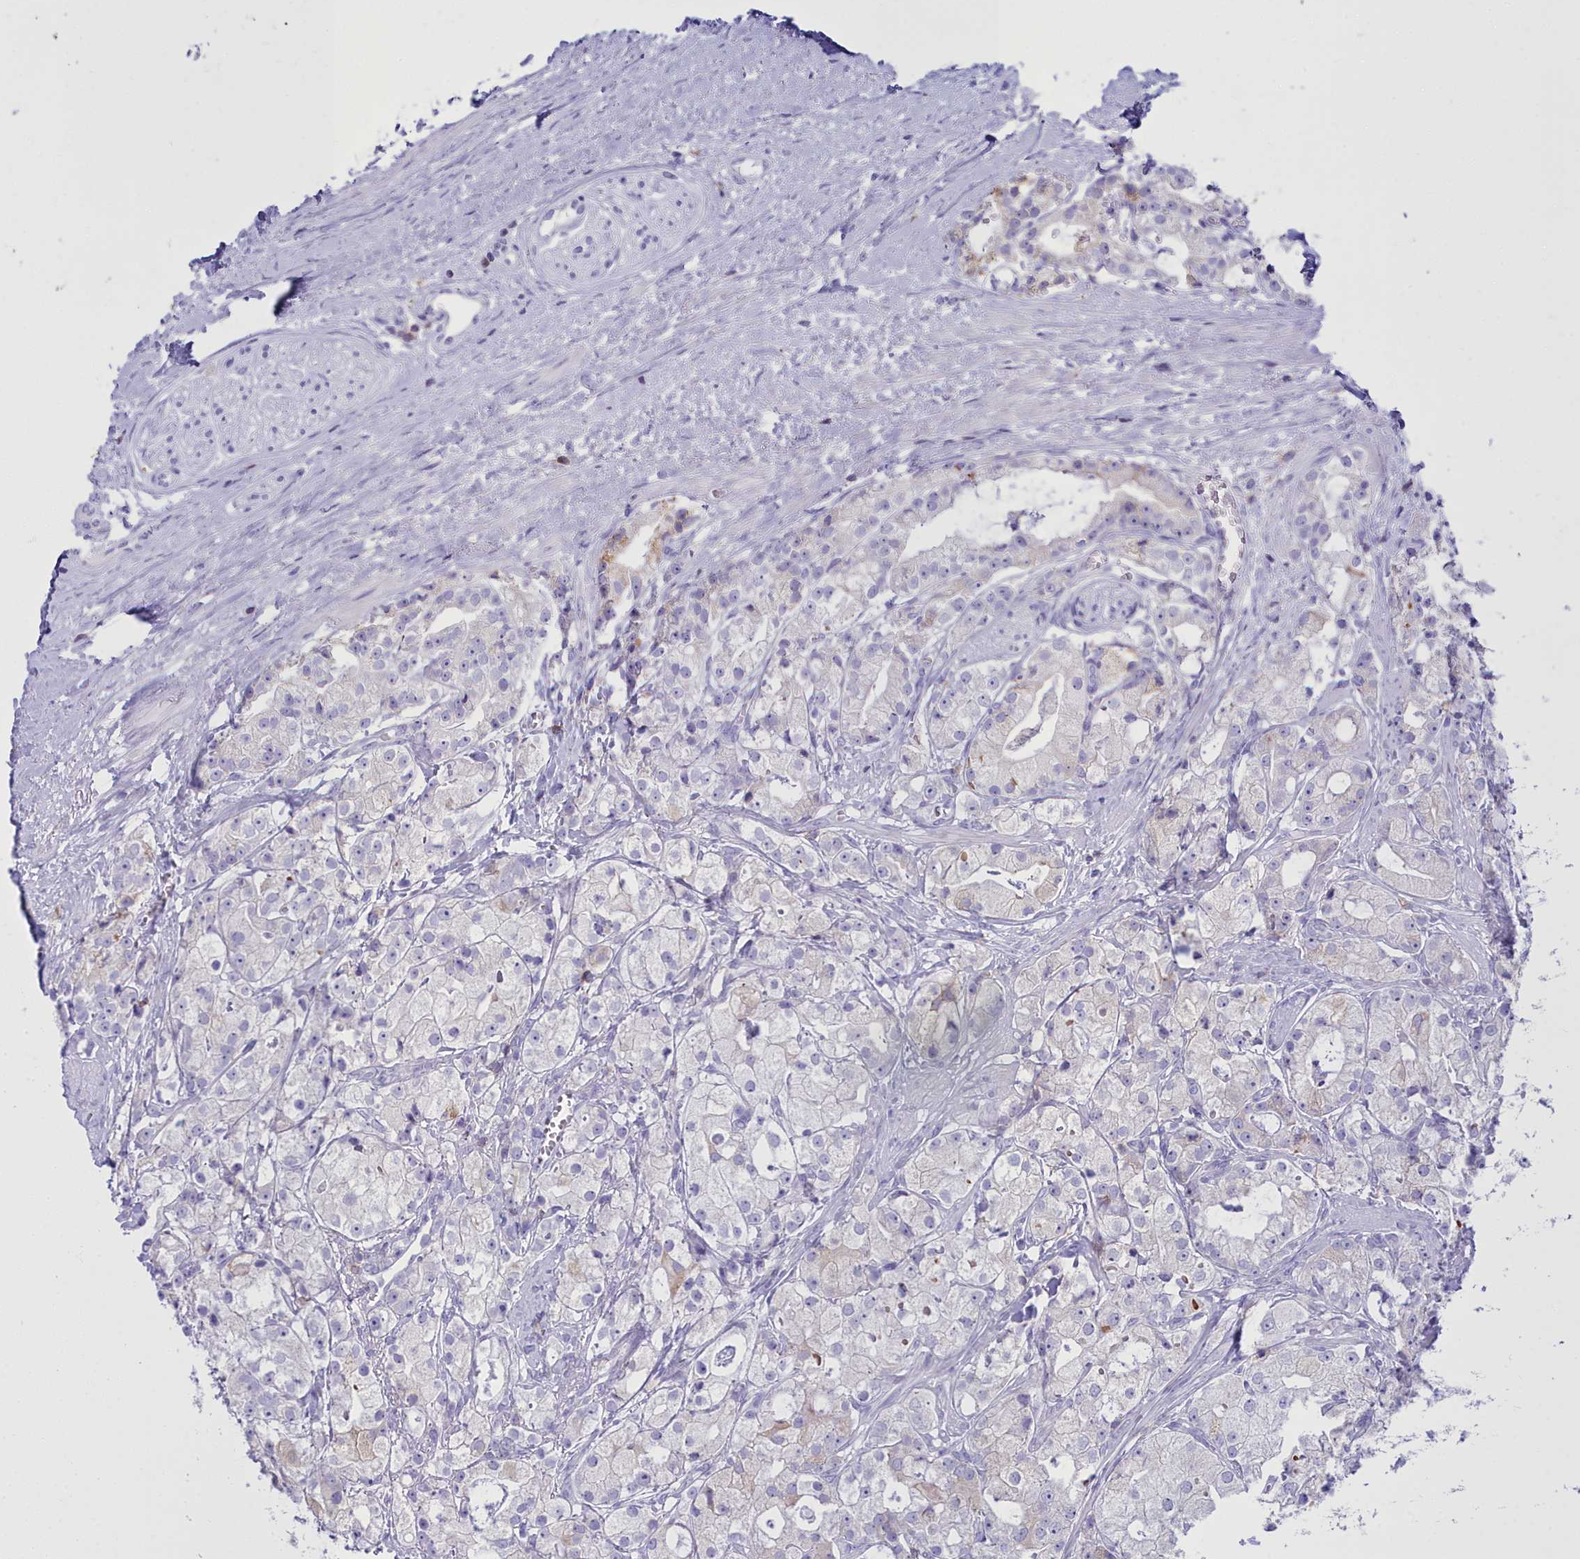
{"staining": {"intensity": "weak", "quantity": "<25%", "location": "cytoplasmic/membranous"}, "tissue": "prostate cancer", "cell_type": "Tumor cells", "image_type": "cancer", "snomed": [{"axis": "morphology", "description": "Adenocarcinoma, High grade"}, {"axis": "topography", "description": "Prostate"}], "caption": "Micrograph shows no significant protein expression in tumor cells of prostate cancer (adenocarcinoma (high-grade)).", "gene": "CD5", "patient": {"sex": "male", "age": 71}}